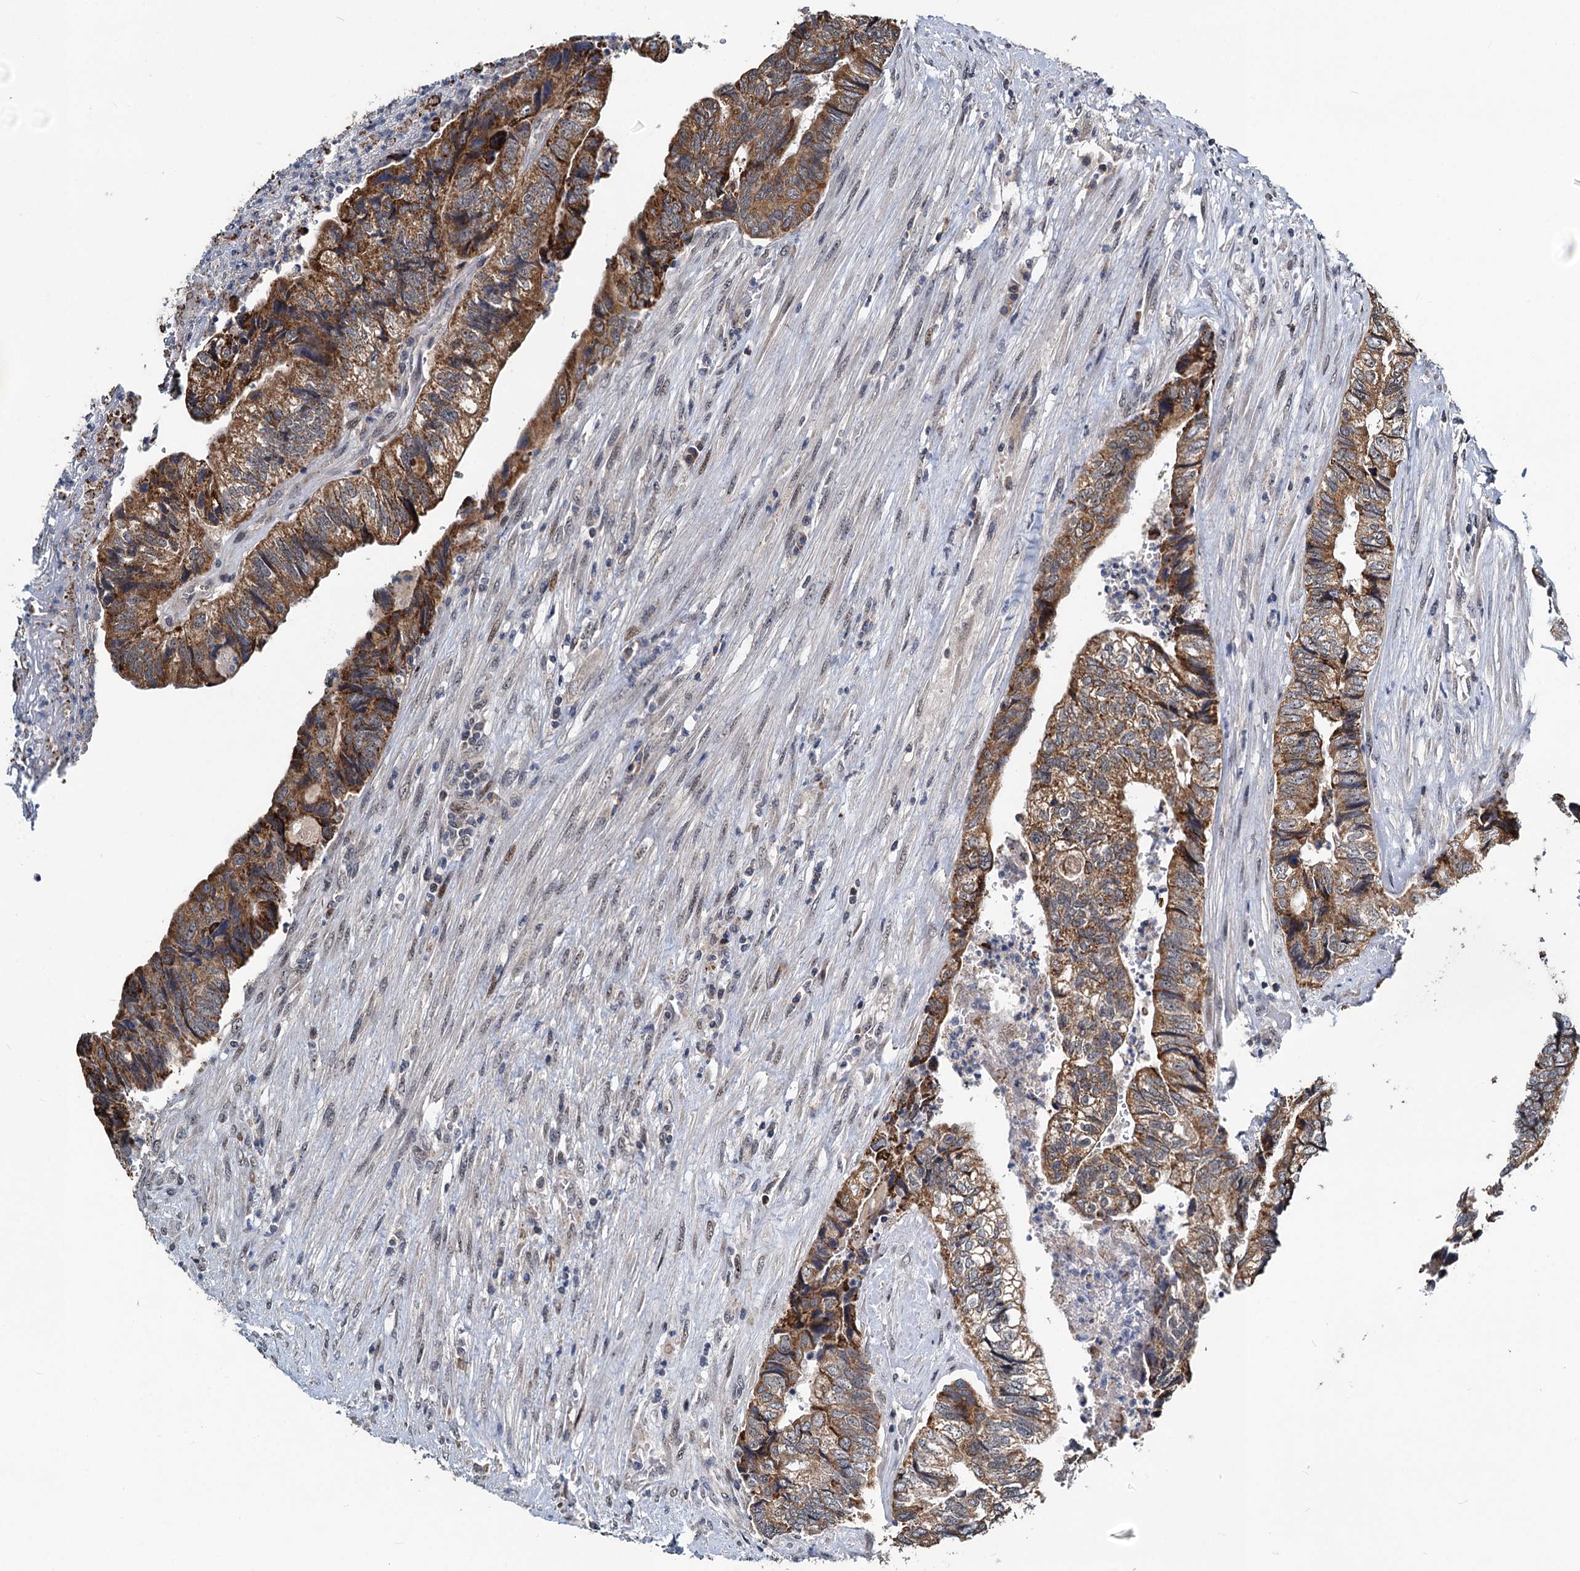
{"staining": {"intensity": "strong", "quantity": ">75%", "location": "cytoplasmic/membranous"}, "tissue": "colorectal cancer", "cell_type": "Tumor cells", "image_type": "cancer", "snomed": [{"axis": "morphology", "description": "Adenocarcinoma, NOS"}, {"axis": "topography", "description": "Colon"}], "caption": "A brown stain highlights strong cytoplasmic/membranous staining of a protein in human colorectal cancer tumor cells.", "gene": "RITA1", "patient": {"sex": "female", "age": 67}}